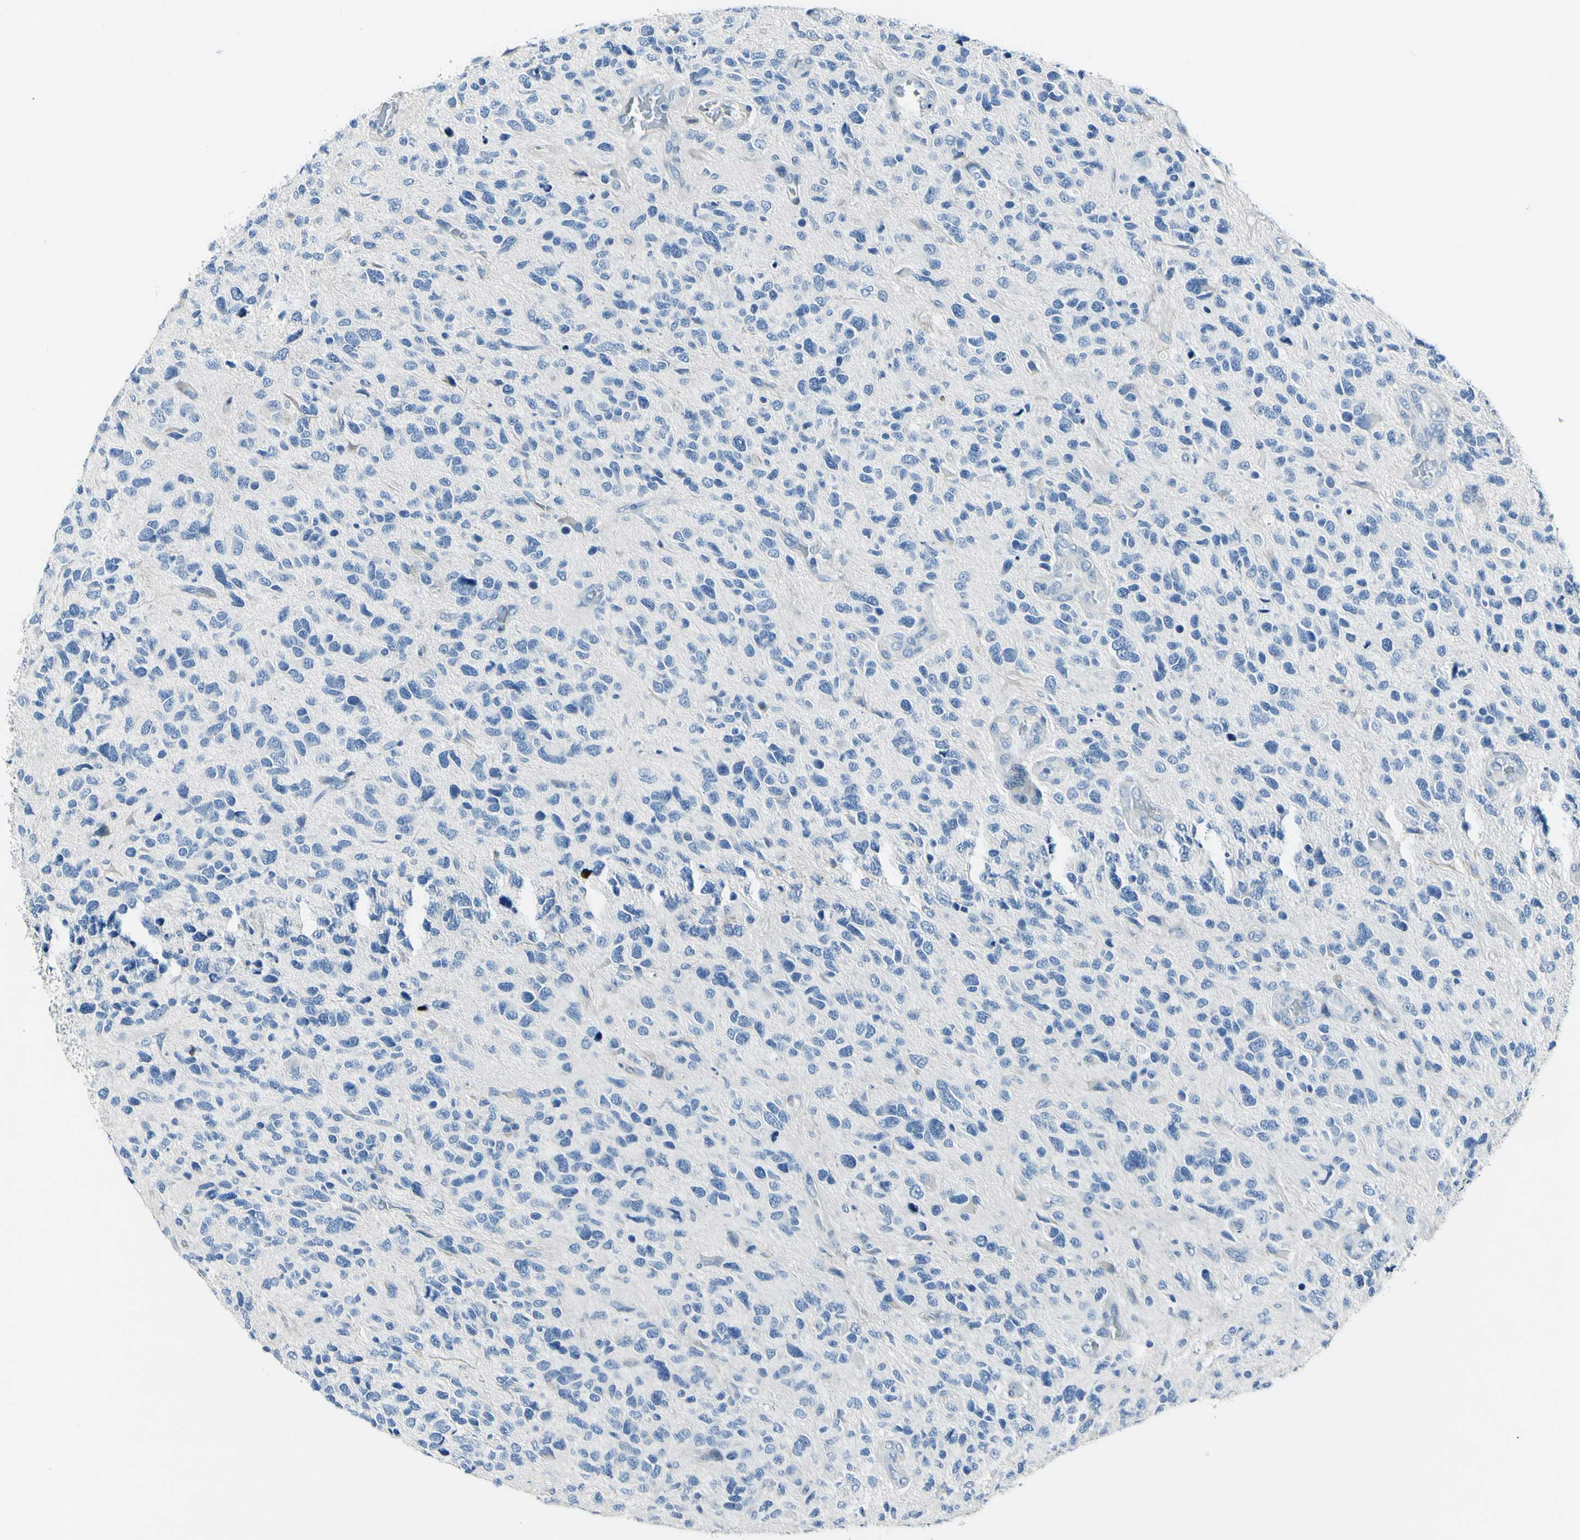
{"staining": {"intensity": "negative", "quantity": "none", "location": "none"}, "tissue": "glioma", "cell_type": "Tumor cells", "image_type": "cancer", "snomed": [{"axis": "morphology", "description": "Glioma, malignant, High grade"}, {"axis": "topography", "description": "Brain"}], "caption": "An image of human high-grade glioma (malignant) is negative for staining in tumor cells.", "gene": "COL6A3", "patient": {"sex": "female", "age": 58}}